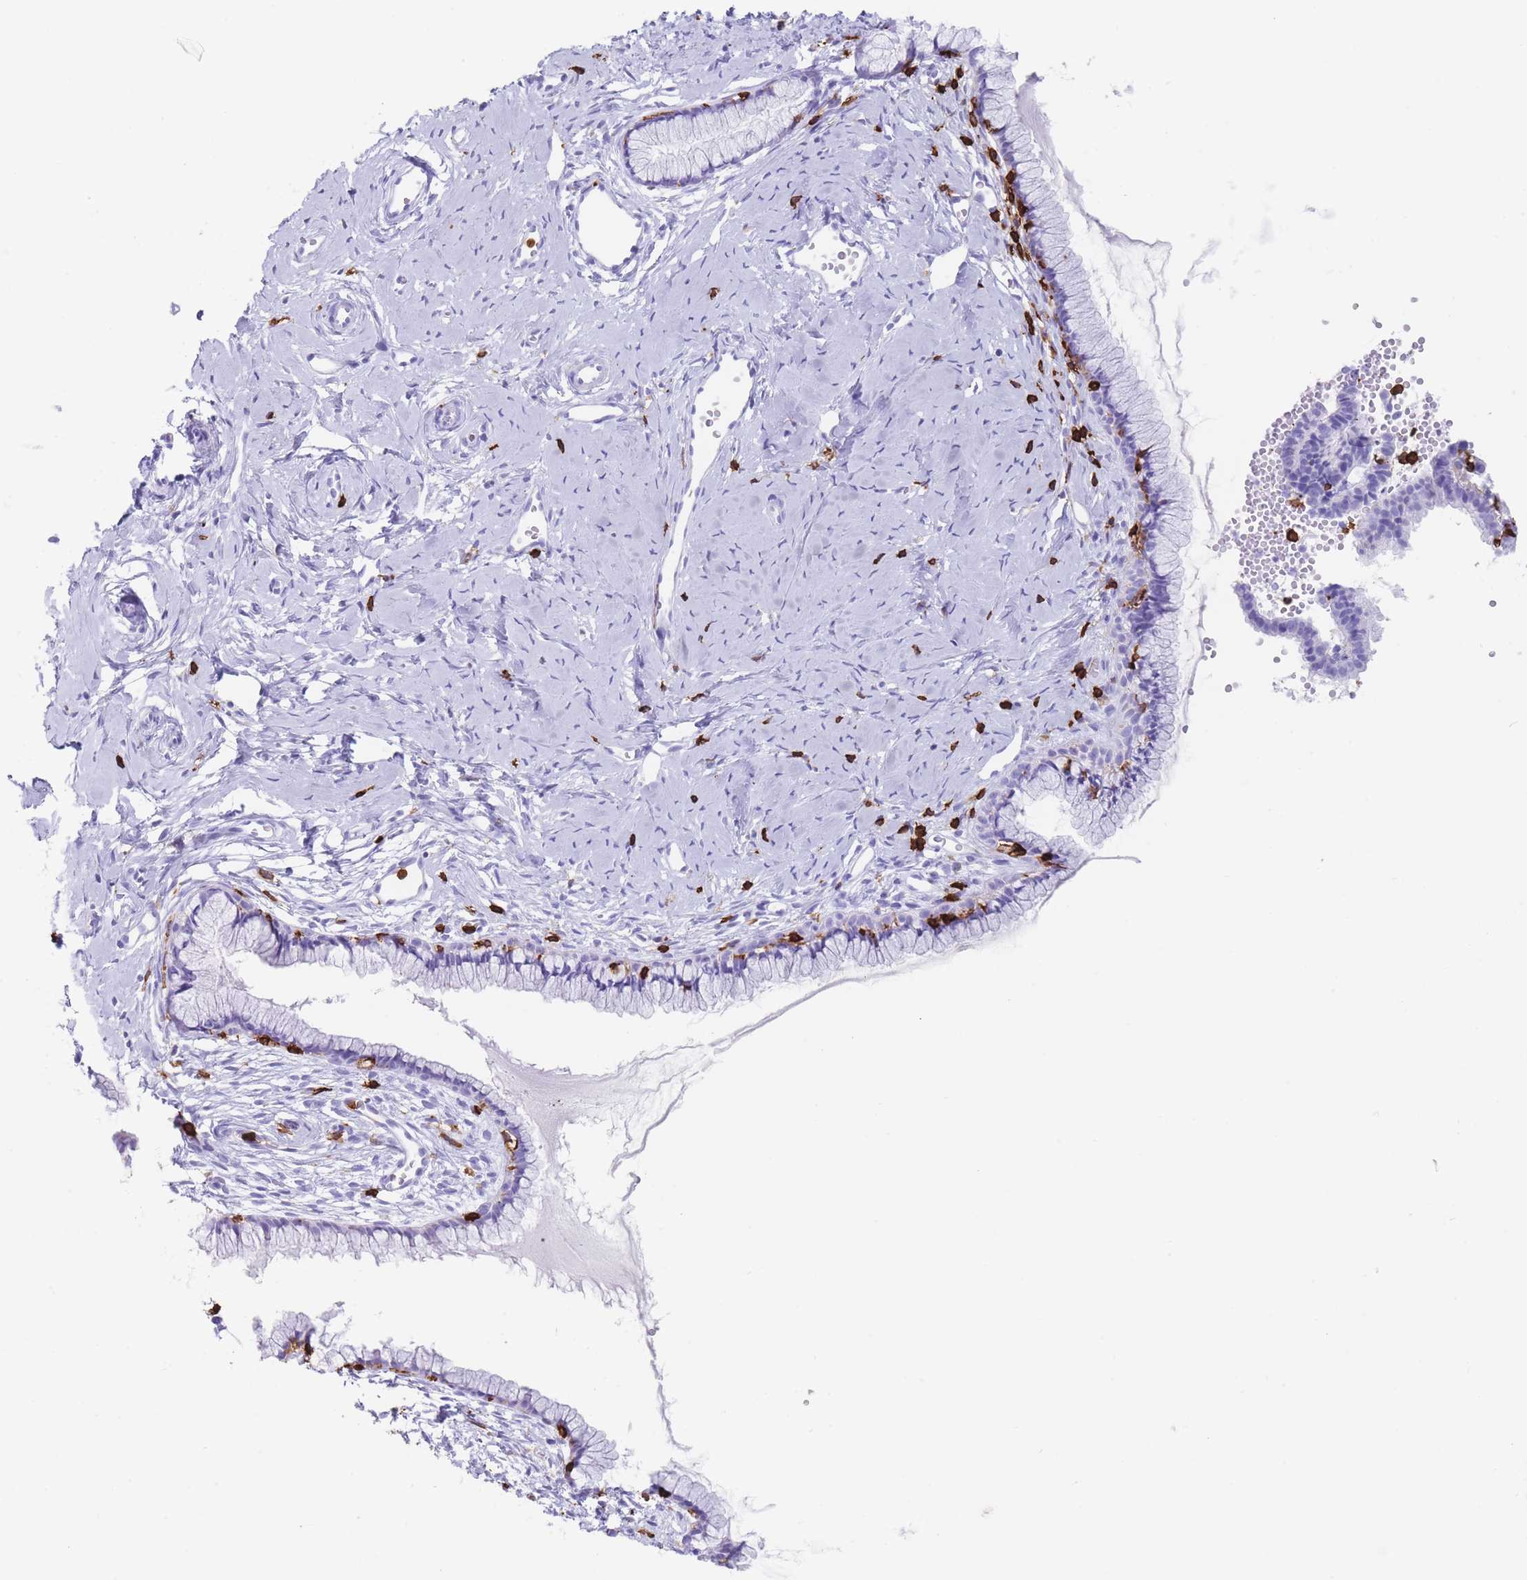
{"staining": {"intensity": "negative", "quantity": "none", "location": "none"}, "tissue": "cervix", "cell_type": "Glandular cells", "image_type": "normal", "snomed": [{"axis": "morphology", "description": "Normal tissue, NOS"}, {"axis": "topography", "description": "Cervix"}], "caption": "Immunohistochemical staining of benign human cervix reveals no significant staining in glandular cells.", "gene": "CORO1A", "patient": {"sex": "female", "age": 40}}